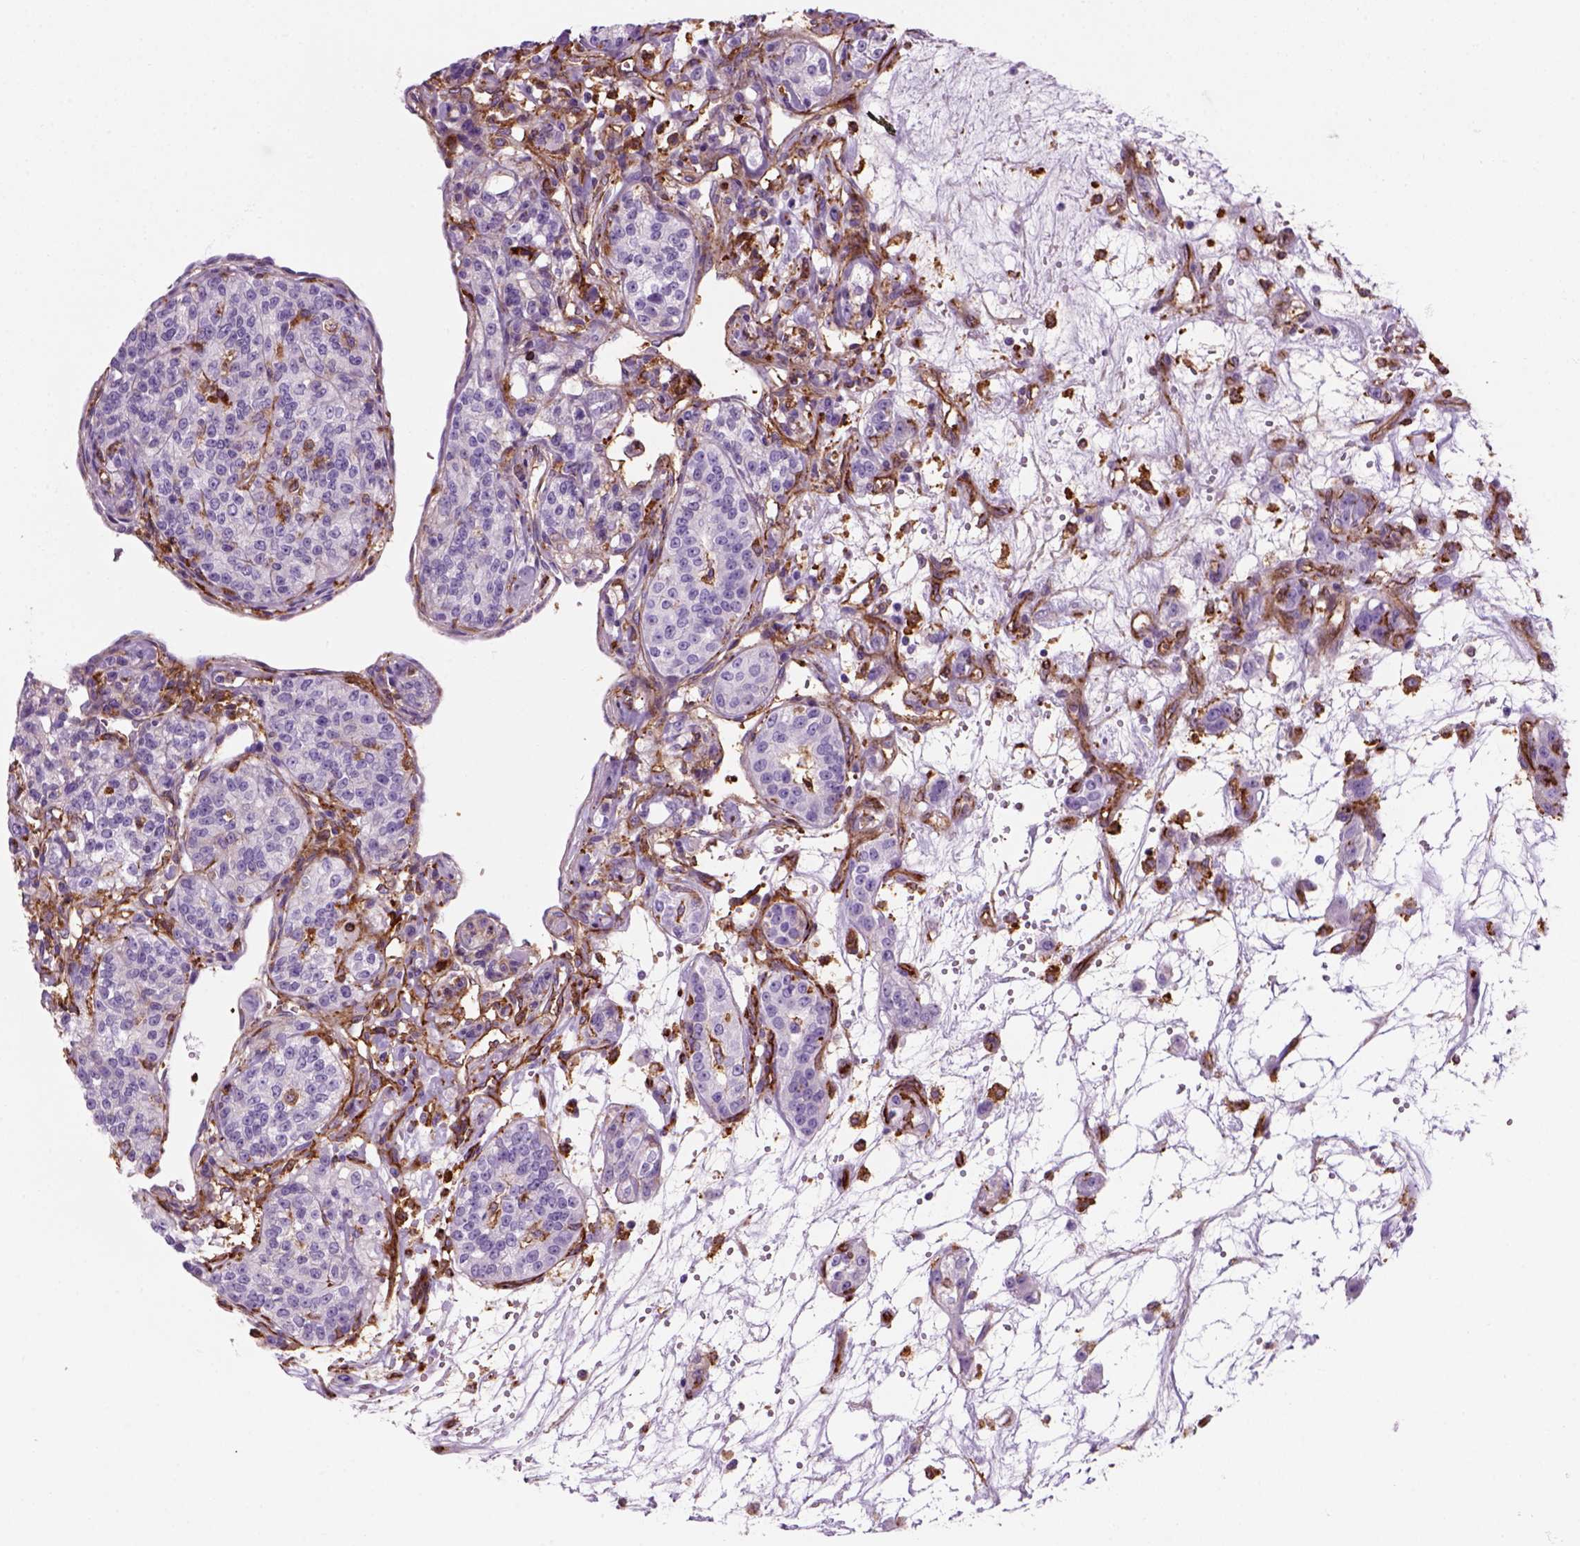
{"staining": {"intensity": "negative", "quantity": "none", "location": "none"}, "tissue": "renal cancer", "cell_type": "Tumor cells", "image_type": "cancer", "snomed": [{"axis": "morphology", "description": "Adenocarcinoma, NOS"}, {"axis": "topography", "description": "Kidney"}], "caption": "This photomicrograph is of renal adenocarcinoma stained with immunohistochemistry to label a protein in brown with the nuclei are counter-stained blue. There is no staining in tumor cells.", "gene": "MARCKS", "patient": {"sex": "female", "age": 63}}